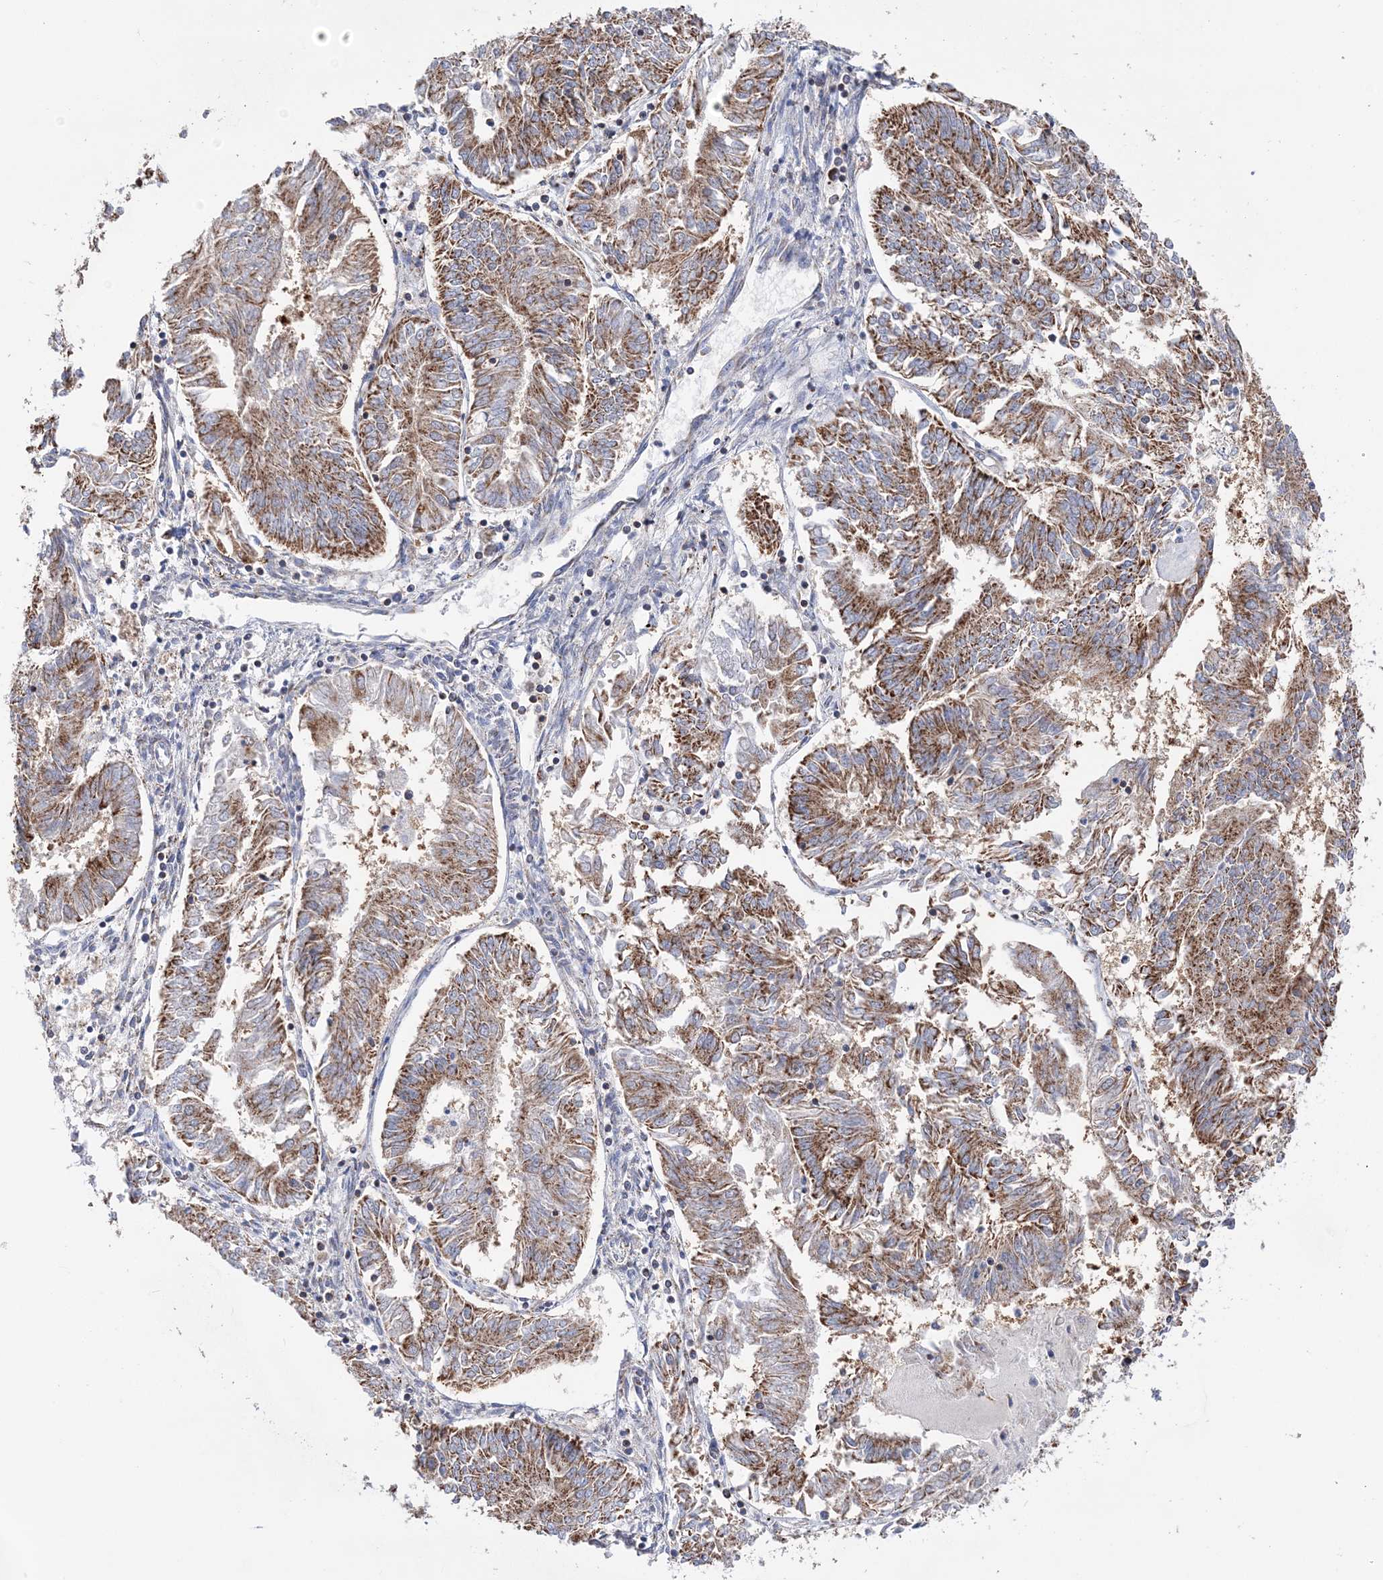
{"staining": {"intensity": "moderate", "quantity": ">75%", "location": "cytoplasmic/membranous"}, "tissue": "endometrial cancer", "cell_type": "Tumor cells", "image_type": "cancer", "snomed": [{"axis": "morphology", "description": "Adenocarcinoma, NOS"}, {"axis": "topography", "description": "Endometrium"}], "caption": "Immunohistochemistry (IHC) of human endometrial cancer (adenocarcinoma) displays medium levels of moderate cytoplasmic/membranous positivity in approximately >75% of tumor cells.", "gene": "TTC32", "patient": {"sex": "female", "age": 58}}